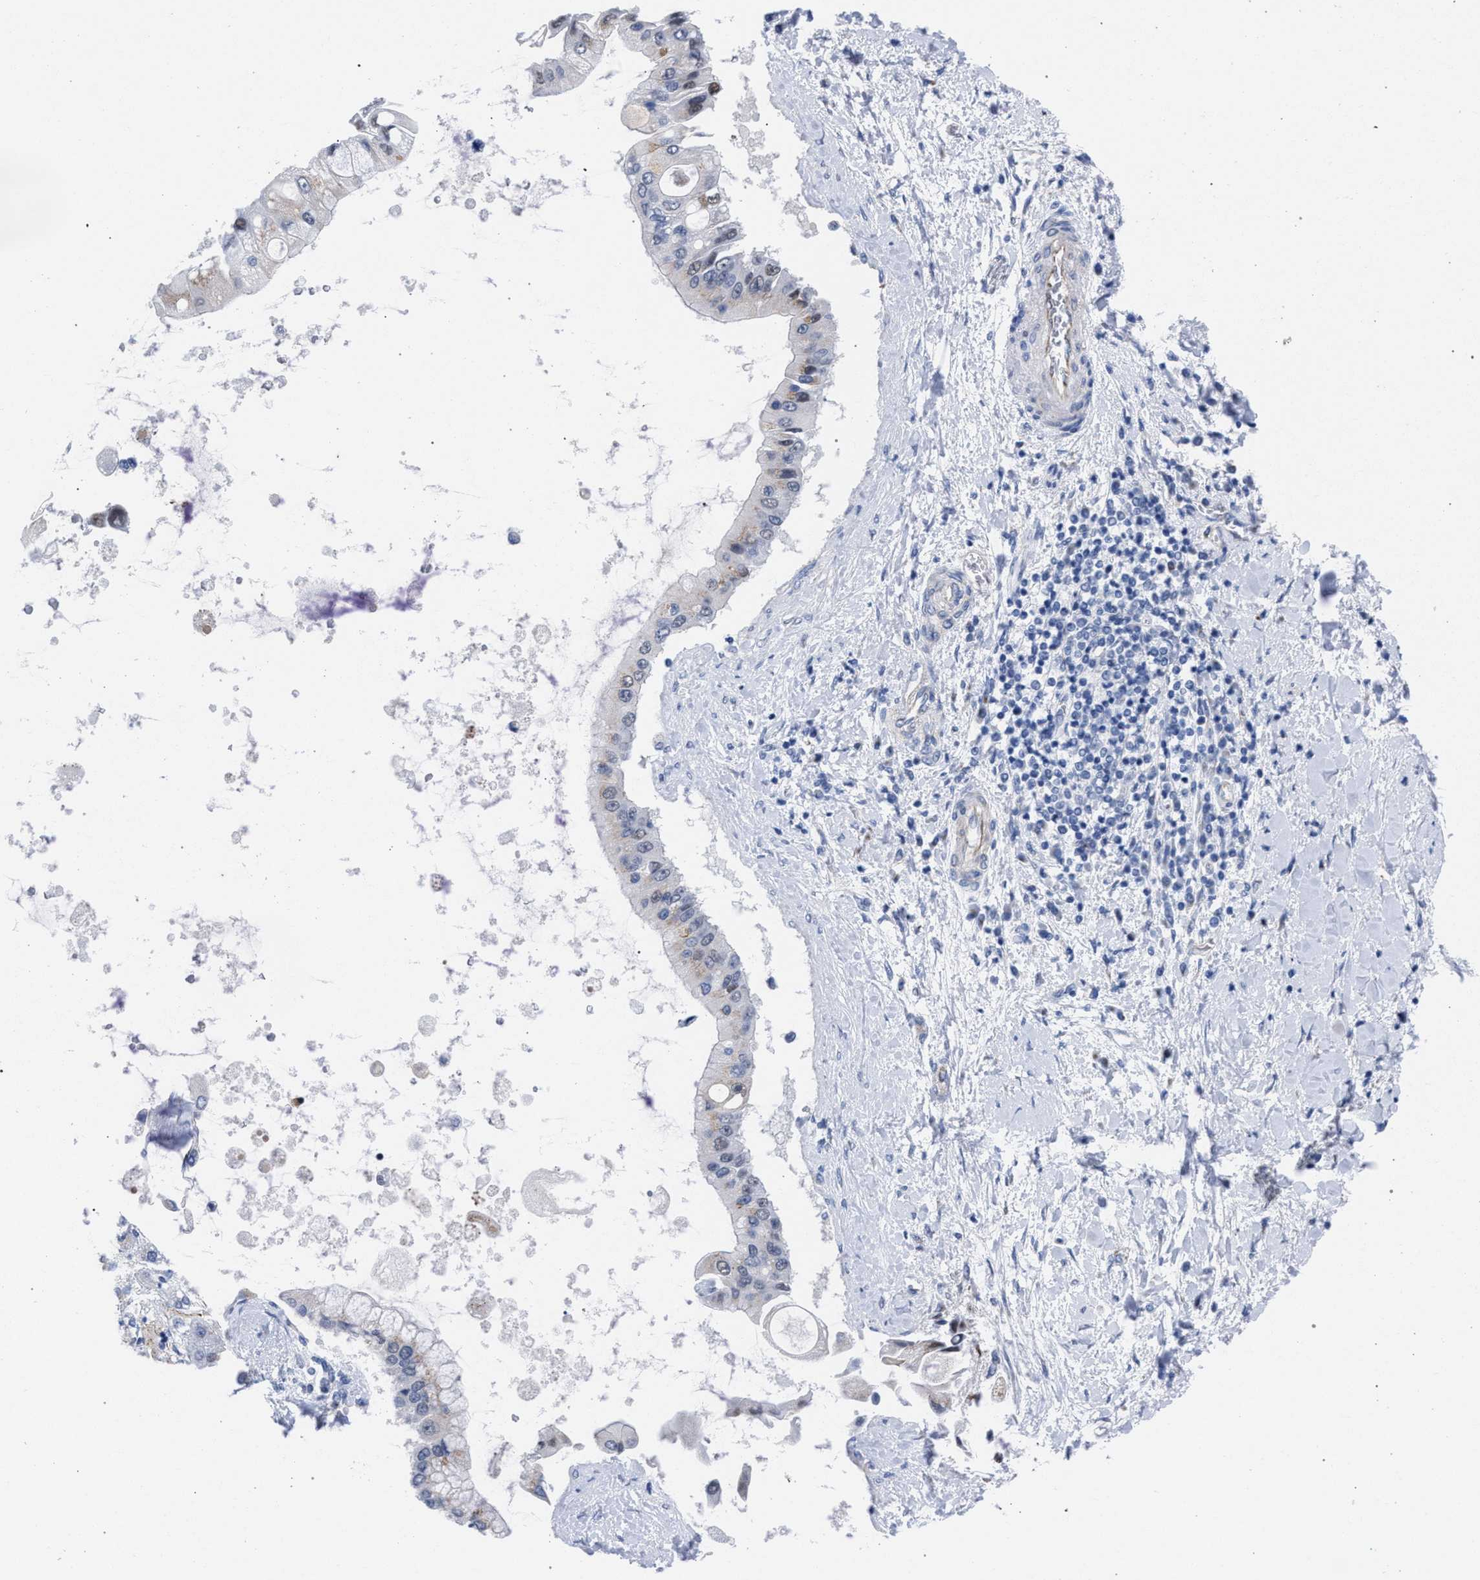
{"staining": {"intensity": "negative", "quantity": "none", "location": "none"}, "tissue": "liver cancer", "cell_type": "Tumor cells", "image_type": "cancer", "snomed": [{"axis": "morphology", "description": "Cholangiocarcinoma"}, {"axis": "topography", "description": "Liver"}], "caption": "A high-resolution micrograph shows immunohistochemistry (IHC) staining of liver cholangiocarcinoma, which demonstrates no significant positivity in tumor cells.", "gene": "GOLGA2", "patient": {"sex": "male", "age": 50}}